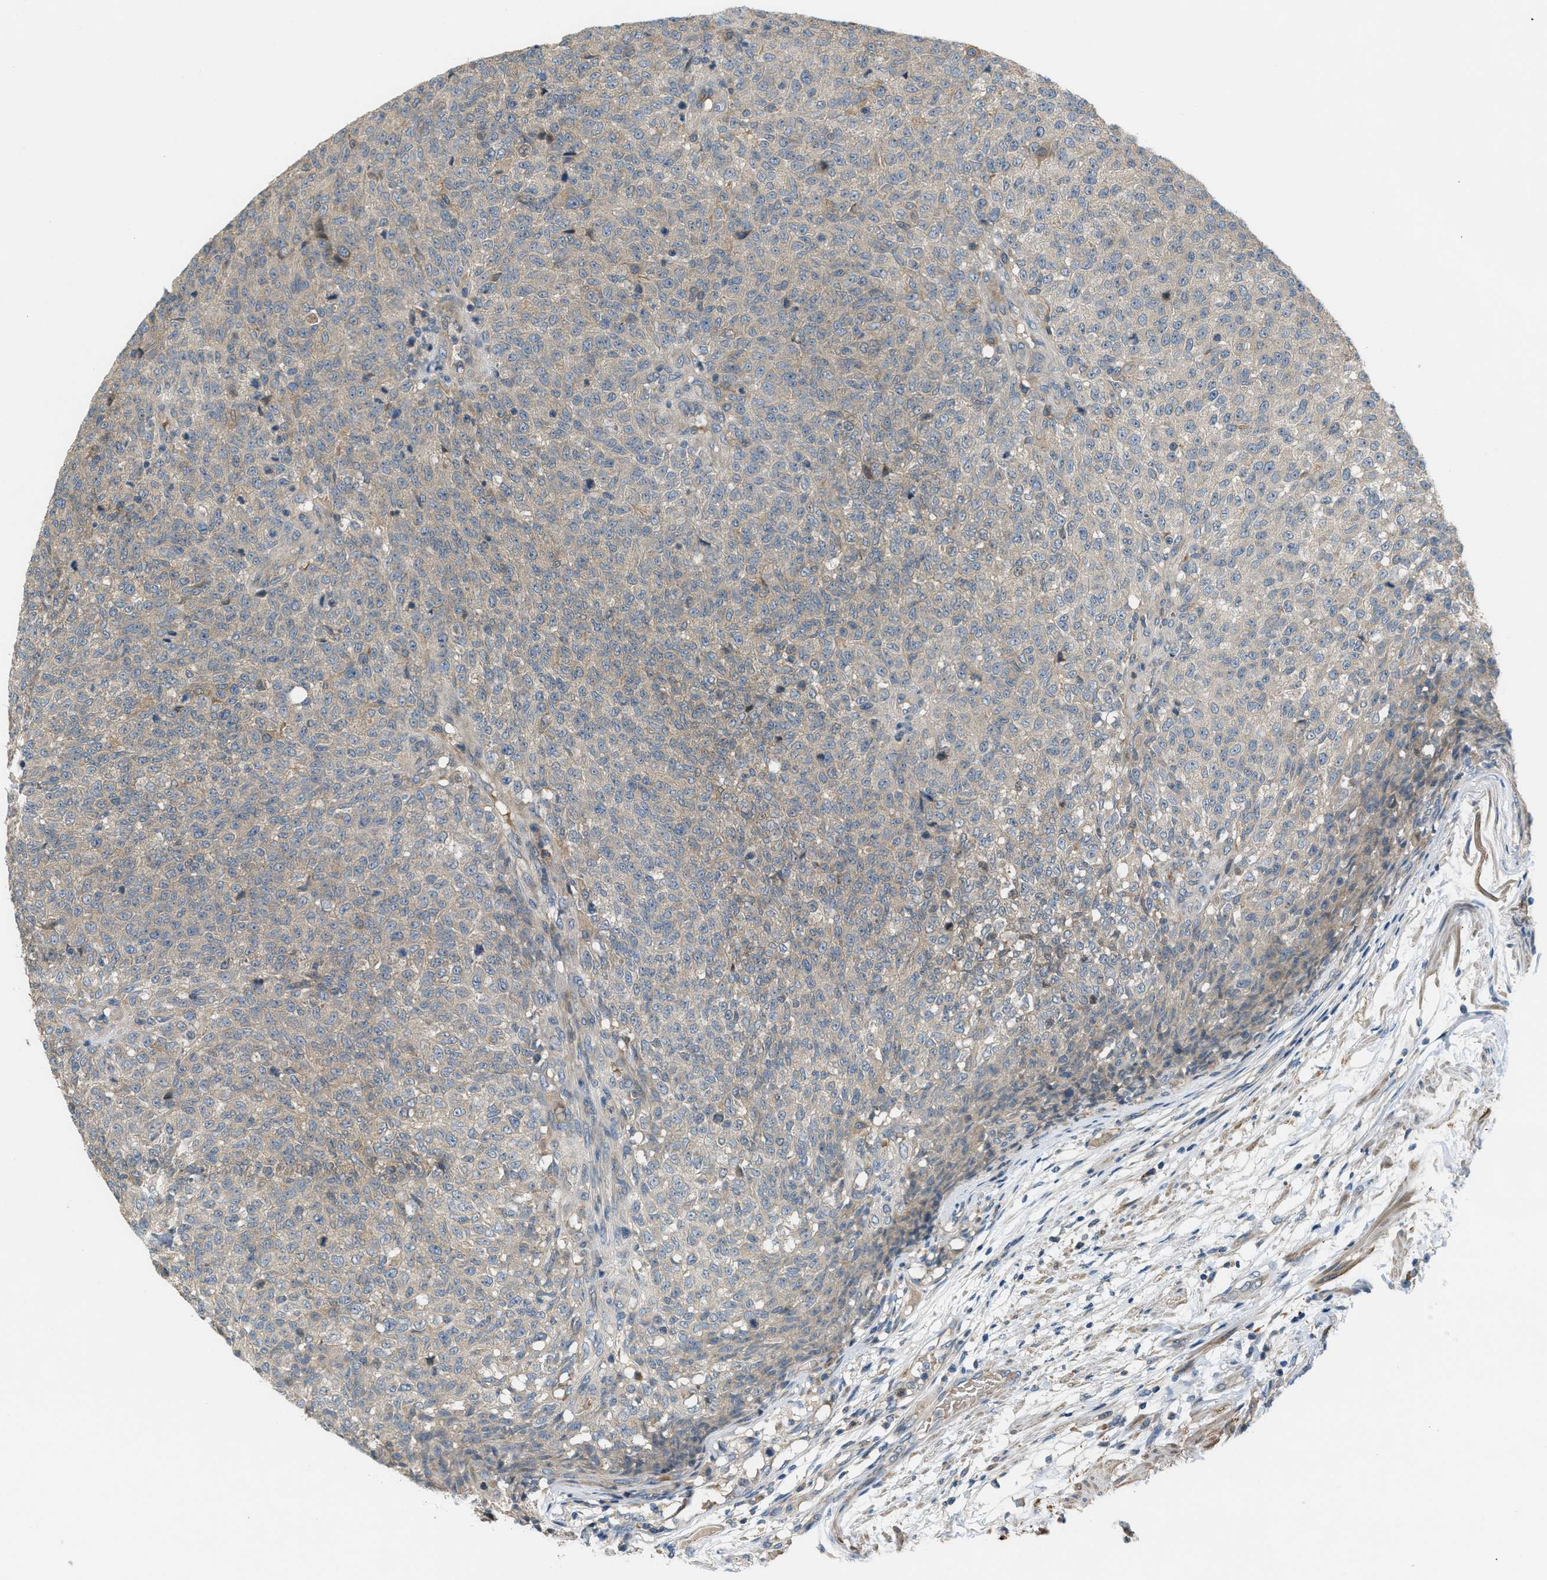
{"staining": {"intensity": "weak", "quantity": ">75%", "location": "cytoplasmic/membranous"}, "tissue": "testis cancer", "cell_type": "Tumor cells", "image_type": "cancer", "snomed": [{"axis": "morphology", "description": "Seminoma, NOS"}, {"axis": "topography", "description": "Testis"}], "caption": "Approximately >75% of tumor cells in testis cancer (seminoma) display weak cytoplasmic/membranous protein positivity as visualized by brown immunohistochemical staining.", "gene": "ADCY6", "patient": {"sex": "male", "age": 59}}